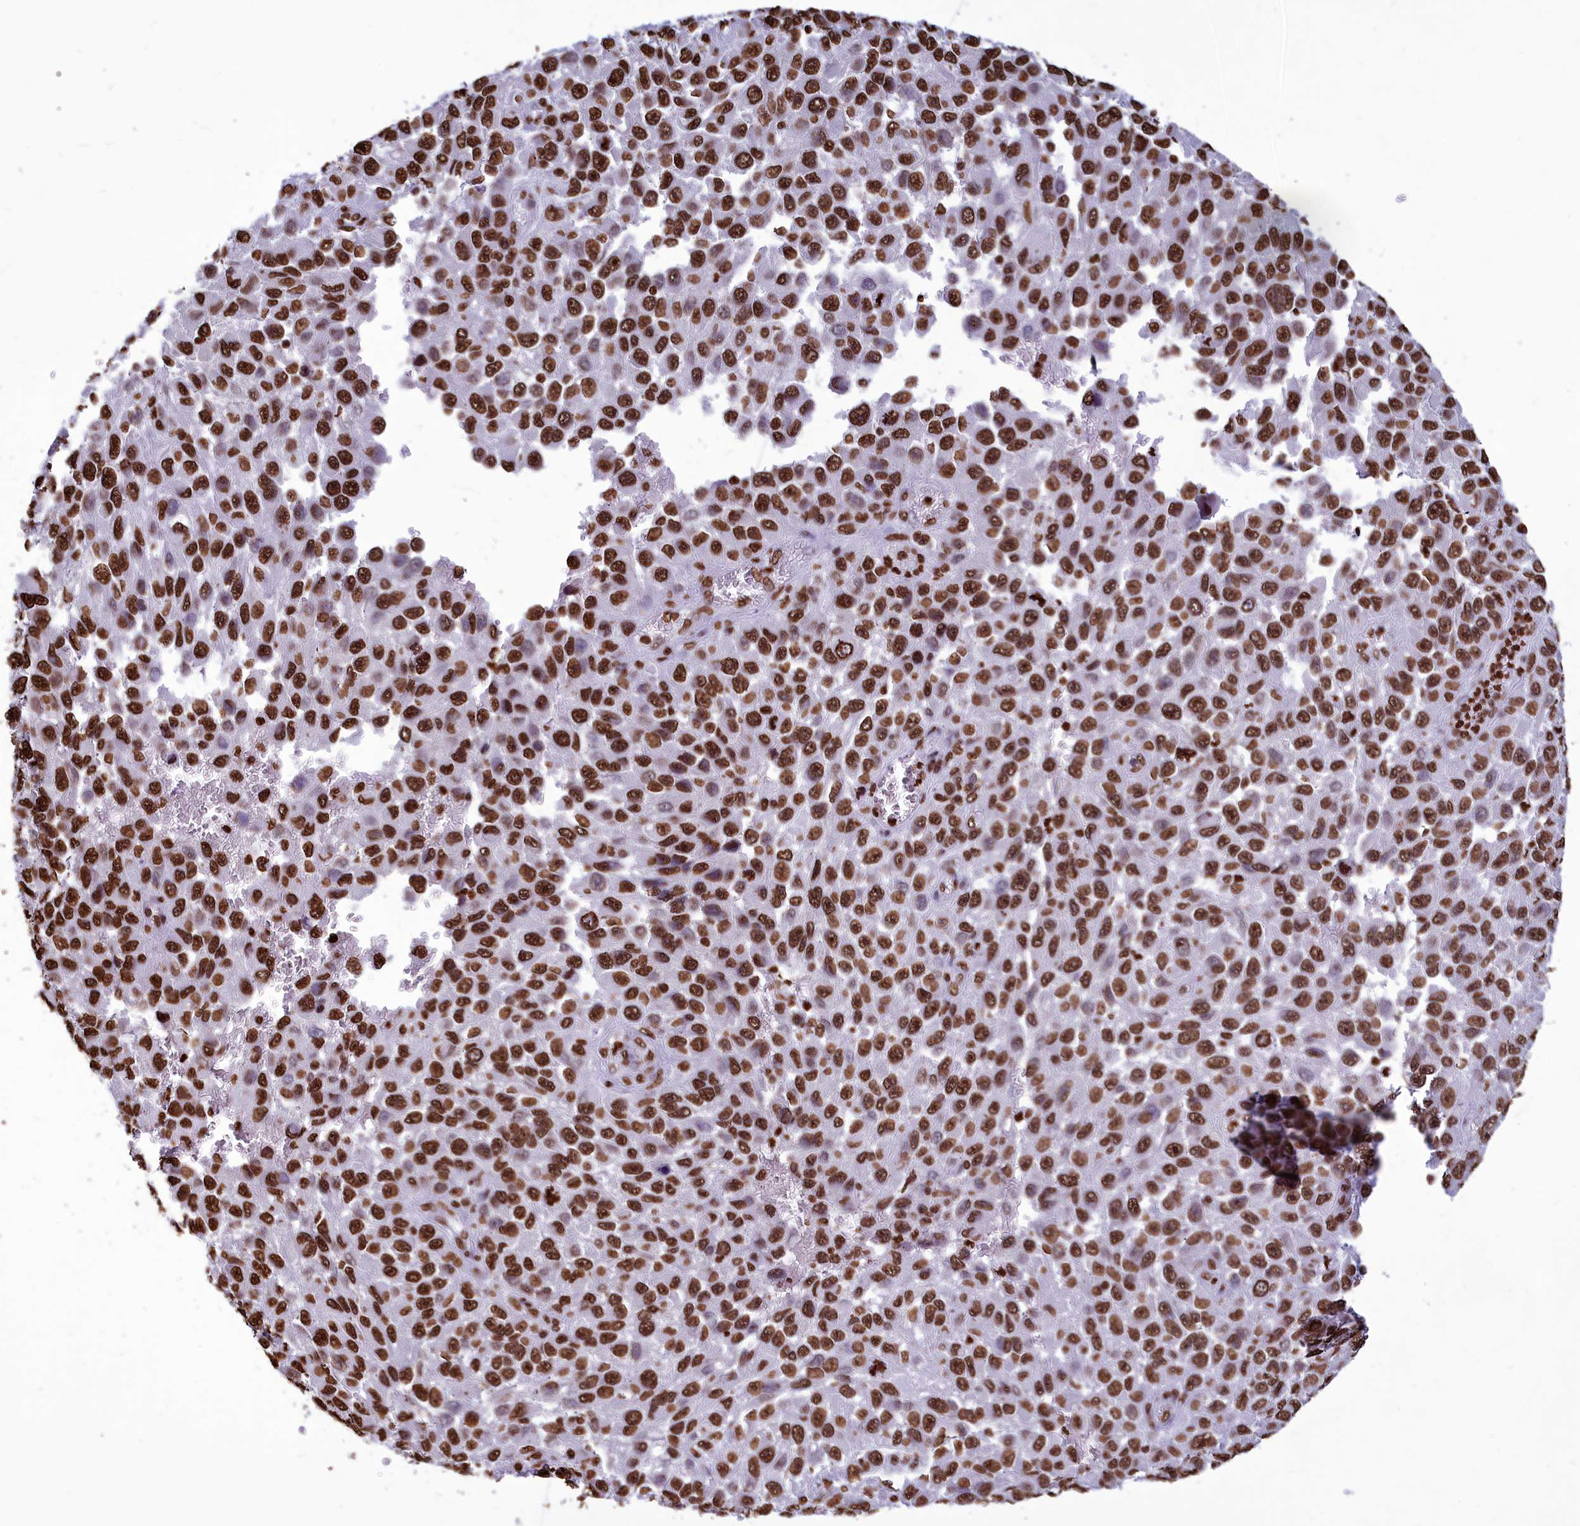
{"staining": {"intensity": "strong", "quantity": ">75%", "location": "nuclear"}, "tissue": "melanoma", "cell_type": "Tumor cells", "image_type": "cancer", "snomed": [{"axis": "morphology", "description": "Normal tissue, NOS"}, {"axis": "morphology", "description": "Malignant melanoma, NOS"}, {"axis": "topography", "description": "Skin"}], "caption": "Malignant melanoma stained for a protein (brown) displays strong nuclear positive staining in approximately >75% of tumor cells.", "gene": "AKAP17A", "patient": {"sex": "female", "age": 96}}